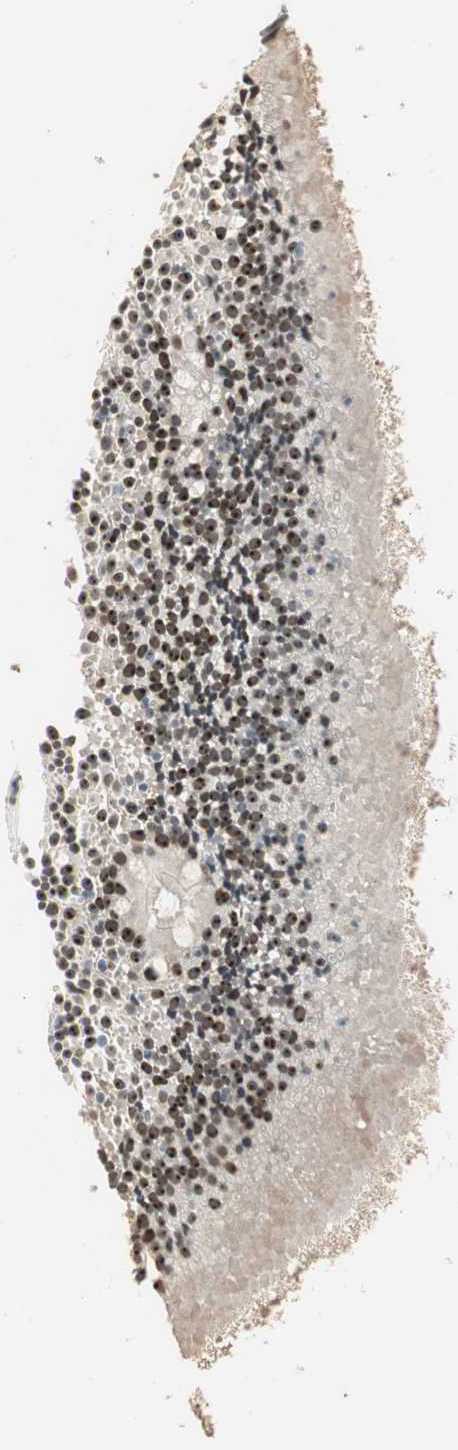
{"staining": {"intensity": "moderate", "quantity": ">75%", "location": "nuclear"}, "tissue": "nasopharynx", "cell_type": "Respiratory epithelial cells", "image_type": "normal", "snomed": [{"axis": "morphology", "description": "Normal tissue, NOS"}, {"axis": "topography", "description": "Nasopharynx"}], "caption": "DAB immunohistochemical staining of normal nasopharynx shows moderate nuclear protein positivity in approximately >75% of respiratory epithelial cells.", "gene": "ETV4", "patient": {"sex": "female", "age": 54}}